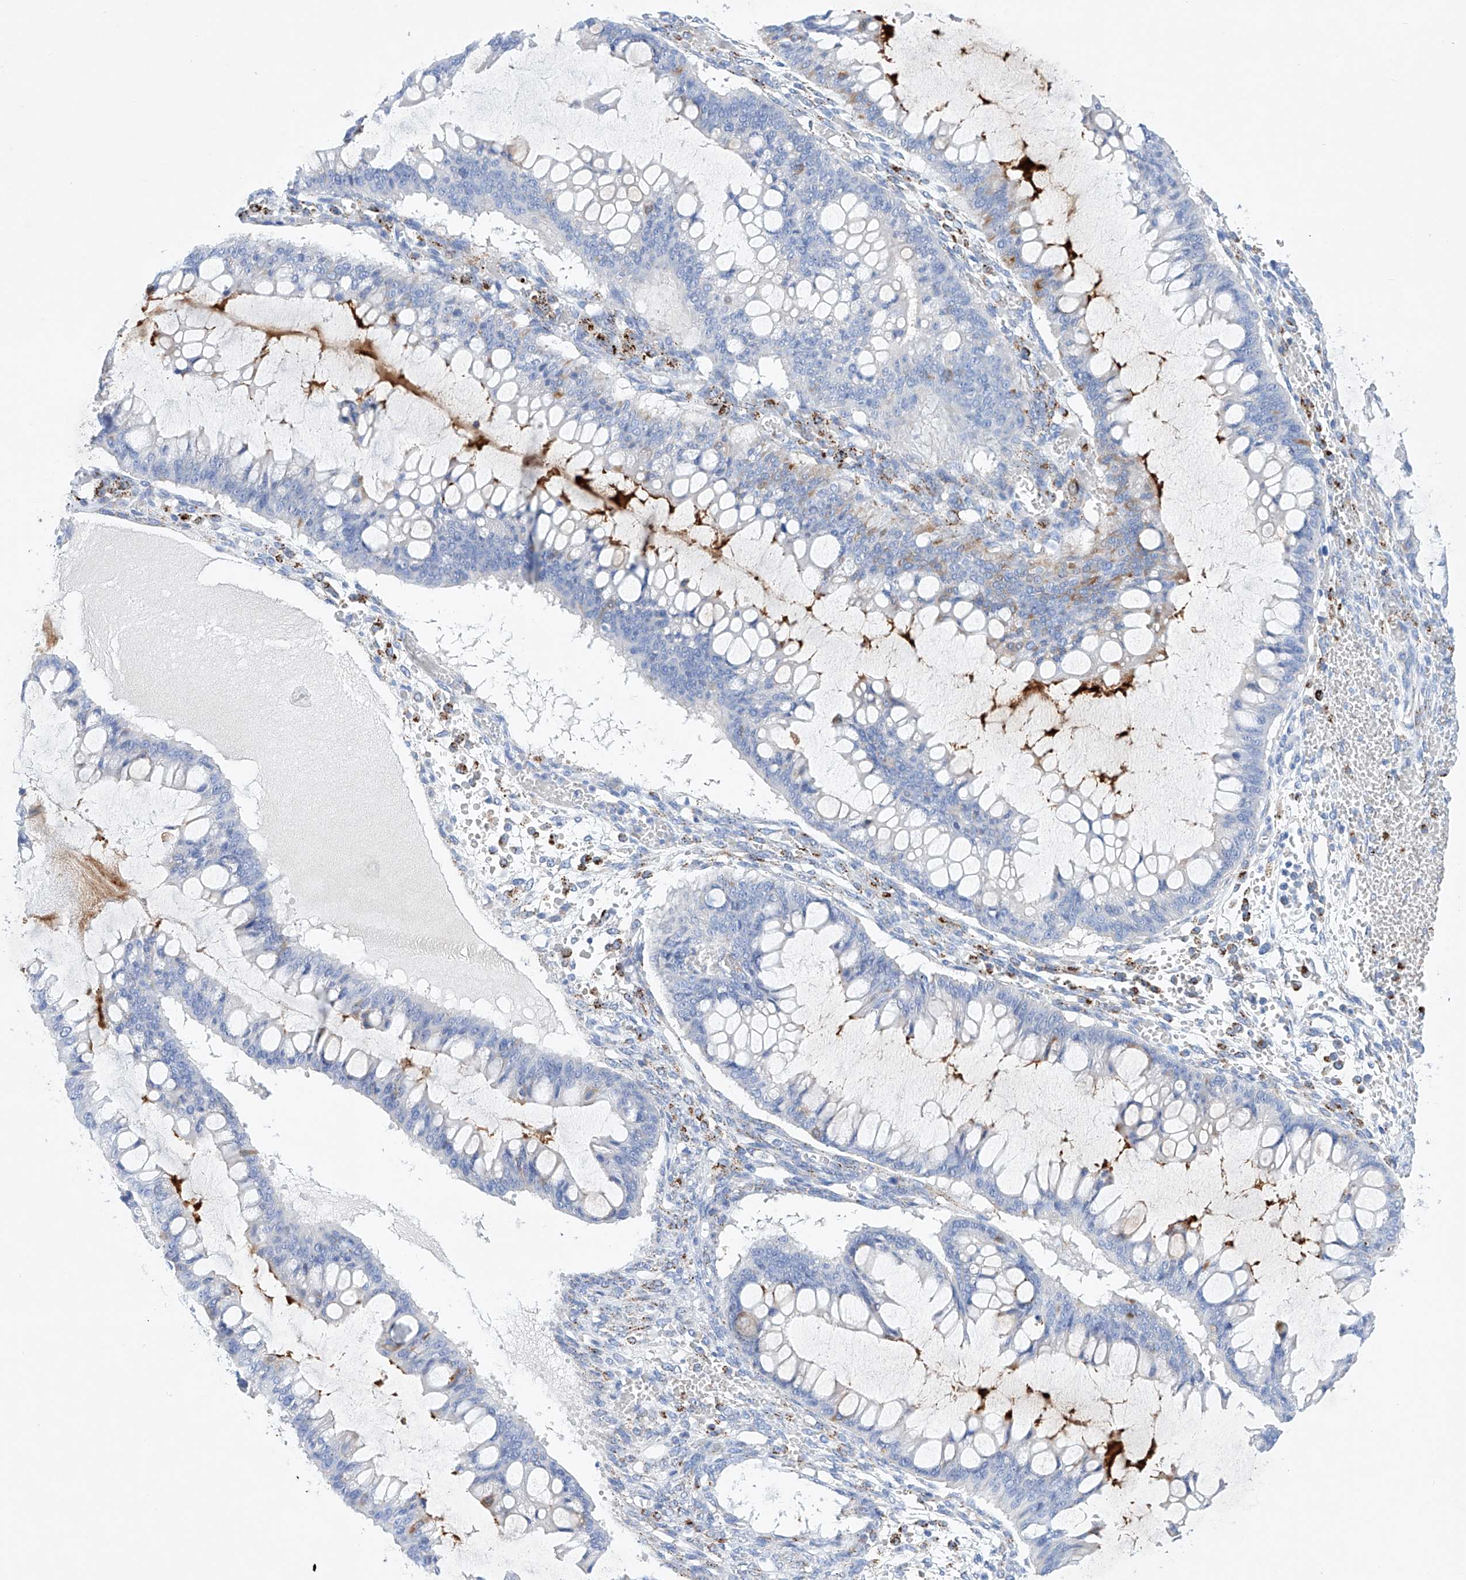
{"staining": {"intensity": "negative", "quantity": "none", "location": "none"}, "tissue": "ovarian cancer", "cell_type": "Tumor cells", "image_type": "cancer", "snomed": [{"axis": "morphology", "description": "Cystadenocarcinoma, mucinous, NOS"}, {"axis": "topography", "description": "Ovary"}], "caption": "Immunohistochemistry micrograph of neoplastic tissue: human ovarian mucinous cystadenocarcinoma stained with DAB exhibits no significant protein expression in tumor cells.", "gene": "LURAP1", "patient": {"sex": "female", "age": 73}}